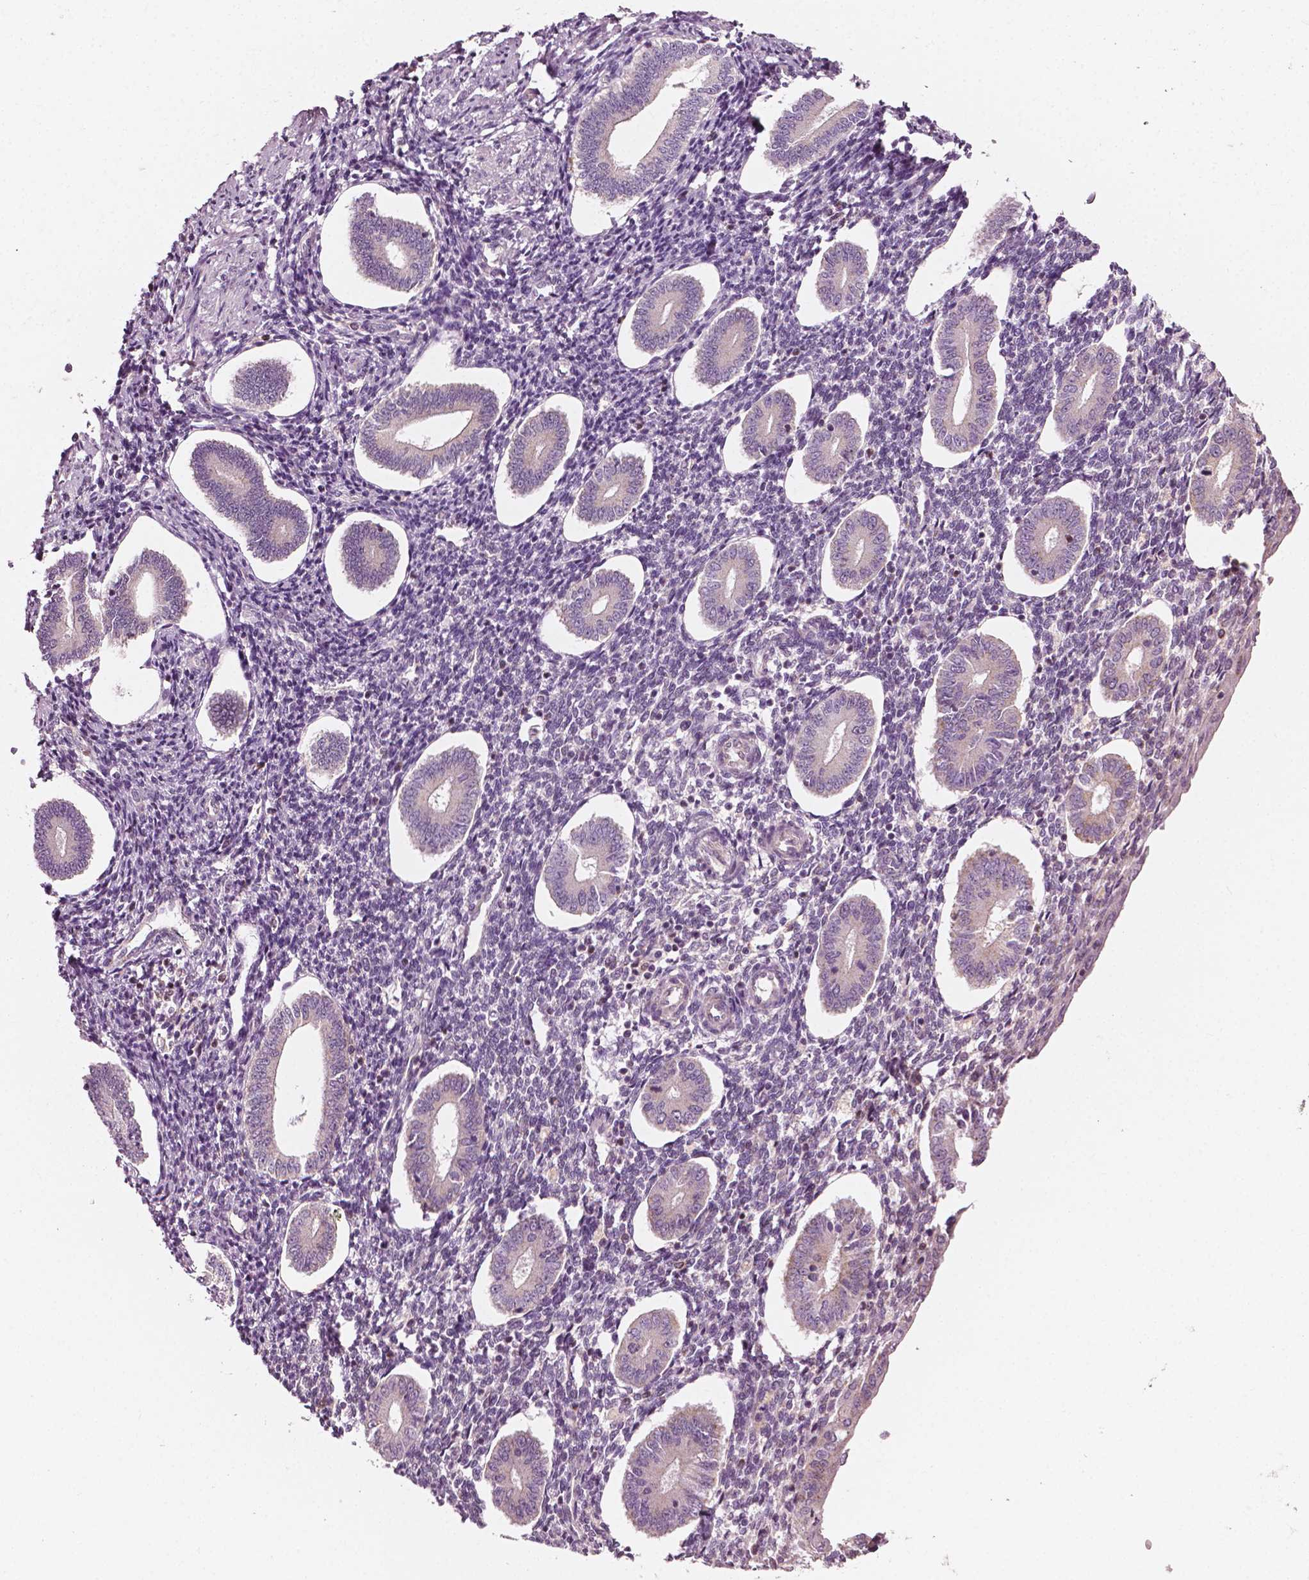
{"staining": {"intensity": "negative", "quantity": "none", "location": "none"}, "tissue": "endometrium", "cell_type": "Cells in endometrial stroma", "image_type": "normal", "snomed": [{"axis": "morphology", "description": "Normal tissue, NOS"}, {"axis": "topography", "description": "Endometrium"}], "caption": "A high-resolution histopathology image shows immunohistochemistry (IHC) staining of benign endometrium, which demonstrates no significant positivity in cells in endometrial stroma.", "gene": "MCL1", "patient": {"sex": "female", "age": 40}}